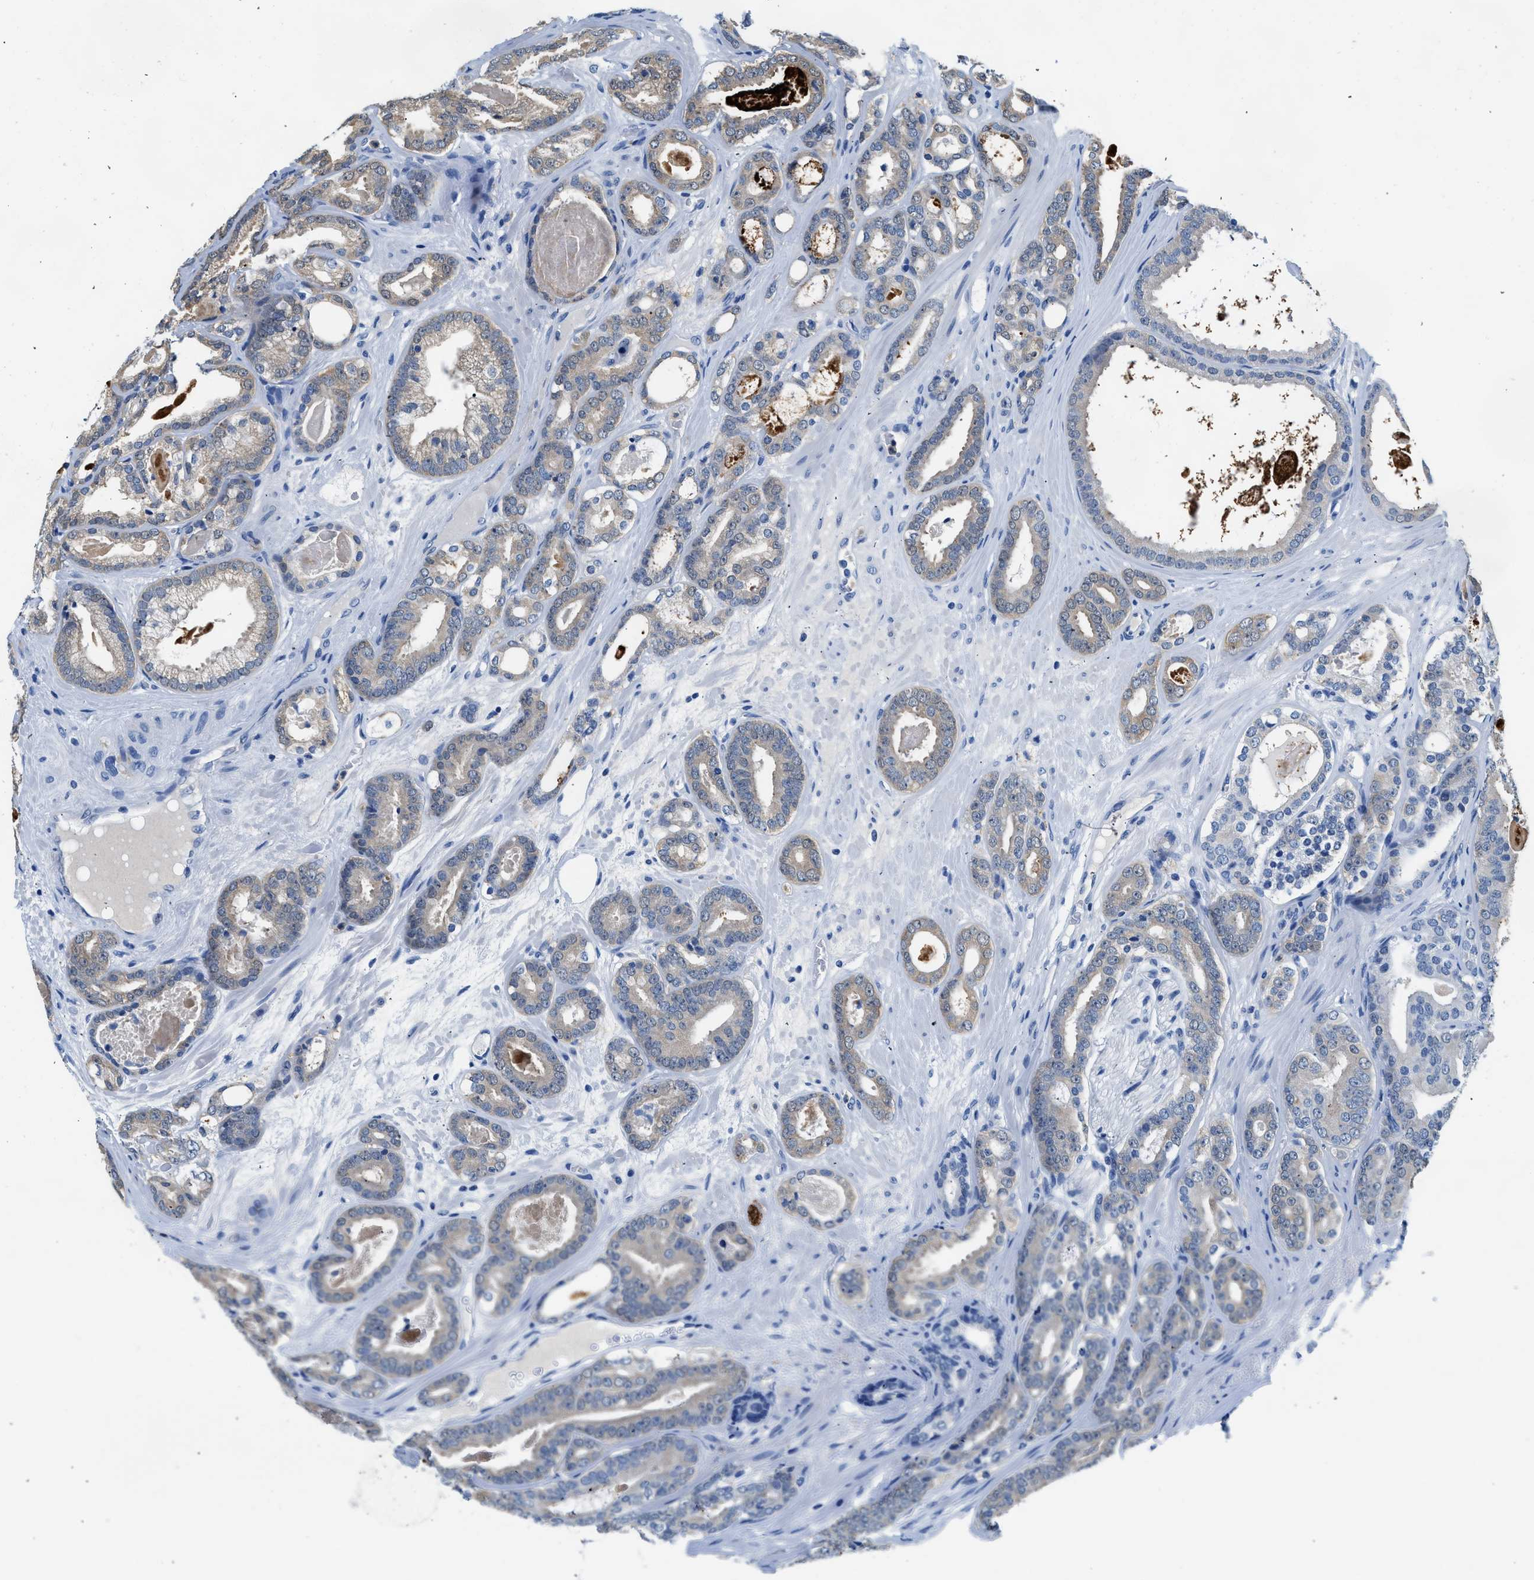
{"staining": {"intensity": "weak", "quantity": "<25%", "location": "cytoplasmic/membranous"}, "tissue": "prostate cancer", "cell_type": "Tumor cells", "image_type": "cancer", "snomed": [{"axis": "morphology", "description": "Adenocarcinoma, High grade"}, {"axis": "topography", "description": "Prostate"}], "caption": "This is an immunohistochemistry (IHC) histopathology image of human high-grade adenocarcinoma (prostate). There is no expression in tumor cells.", "gene": "FADS6", "patient": {"sex": "male", "age": 60}}